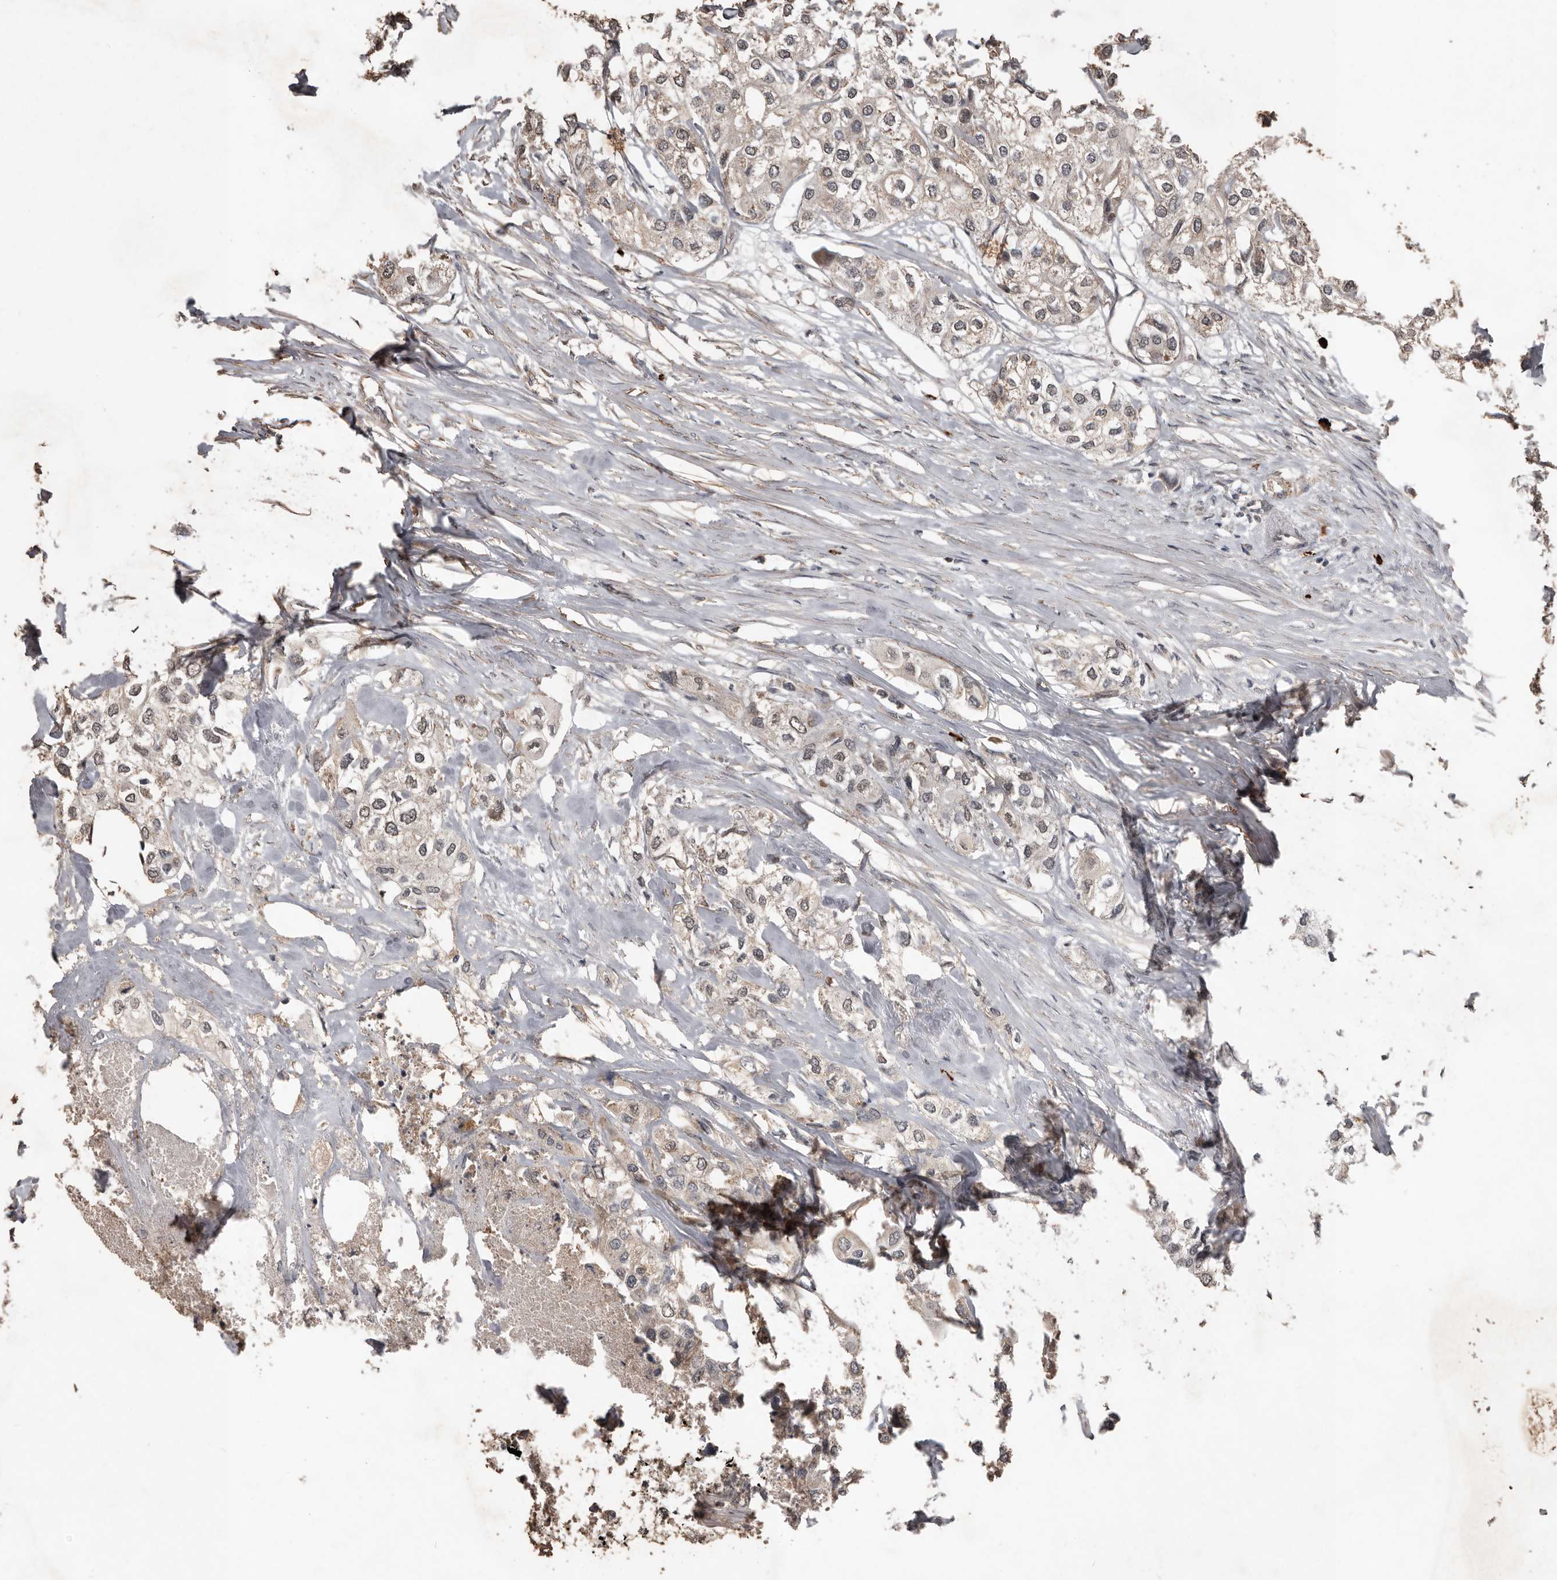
{"staining": {"intensity": "weak", "quantity": "<25%", "location": "cytoplasmic/membranous"}, "tissue": "urothelial cancer", "cell_type": "Tumor cells", "image_type": "cancer", "snomed": [{"axis": "morphology", "description": "Urothelial carcinoma, High grade"}, {"axis": "topography", "description": "Urinary bladder"}], "caption": "Micrograph shows no significant protein expression in tumor cells of urothelial cancer.", "gene": "BAMBI", "patient": {"sex": "male", "age": 64}}